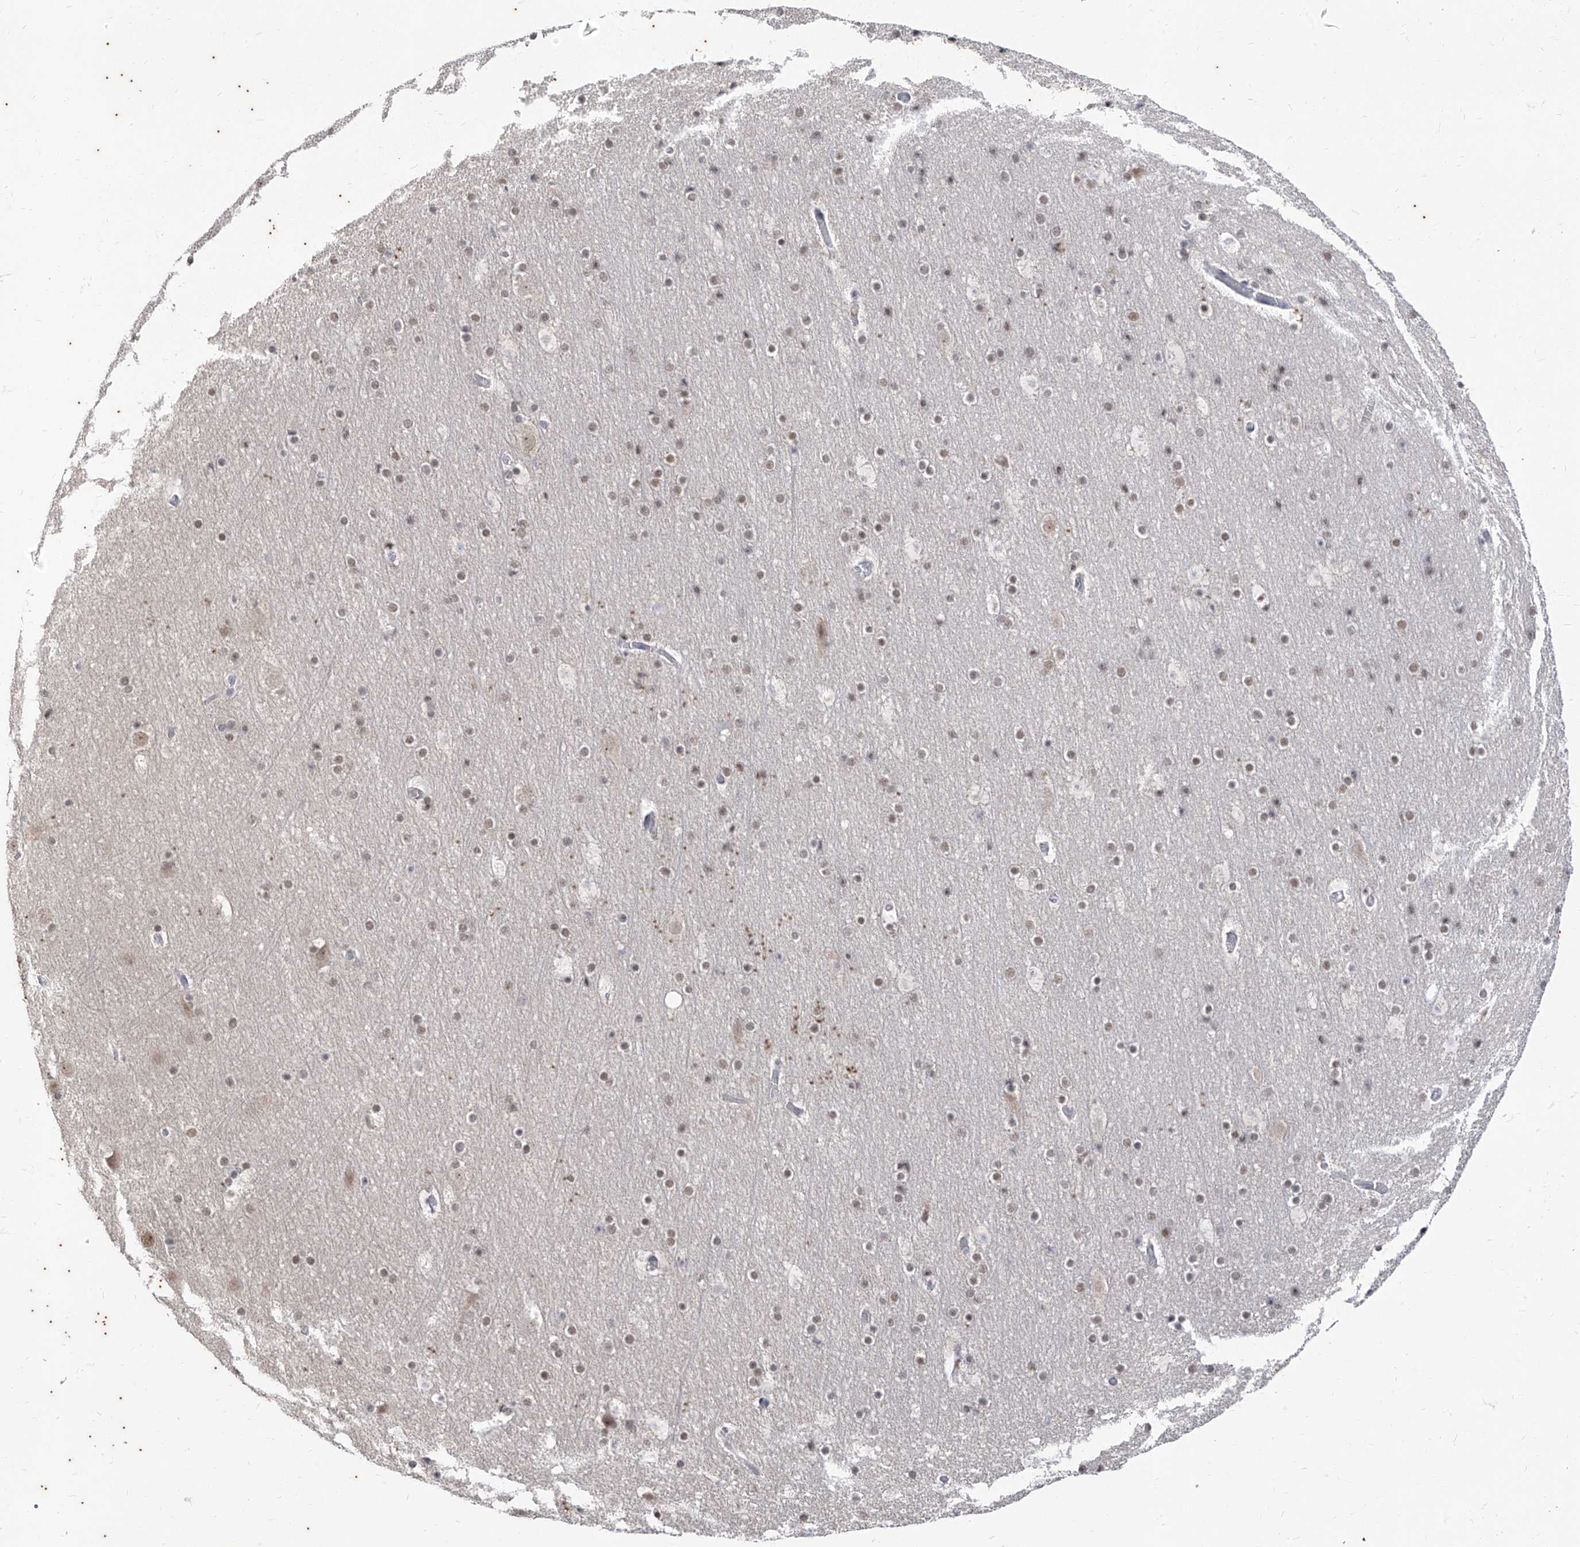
{"staining": {"intensity": "negative", "quantity": "none", "location": "none"}, "tissue": "cerebral cortex", "cell_type": "Endothelial cells", "image_type": "normal", "snomed": [{"axis": "morphology", "description": "Normal tissue, NOS"}, {"axis": "topography", "description": "Cerebral cortex"}], "caption": "Endothelial cells are negative for brown protein staining in benign cerebral cortex. (DAB IHC with hematoxylin counter stain).", "gene": "PHF20L1", "patient": {"sex": "male", "age": 57}}